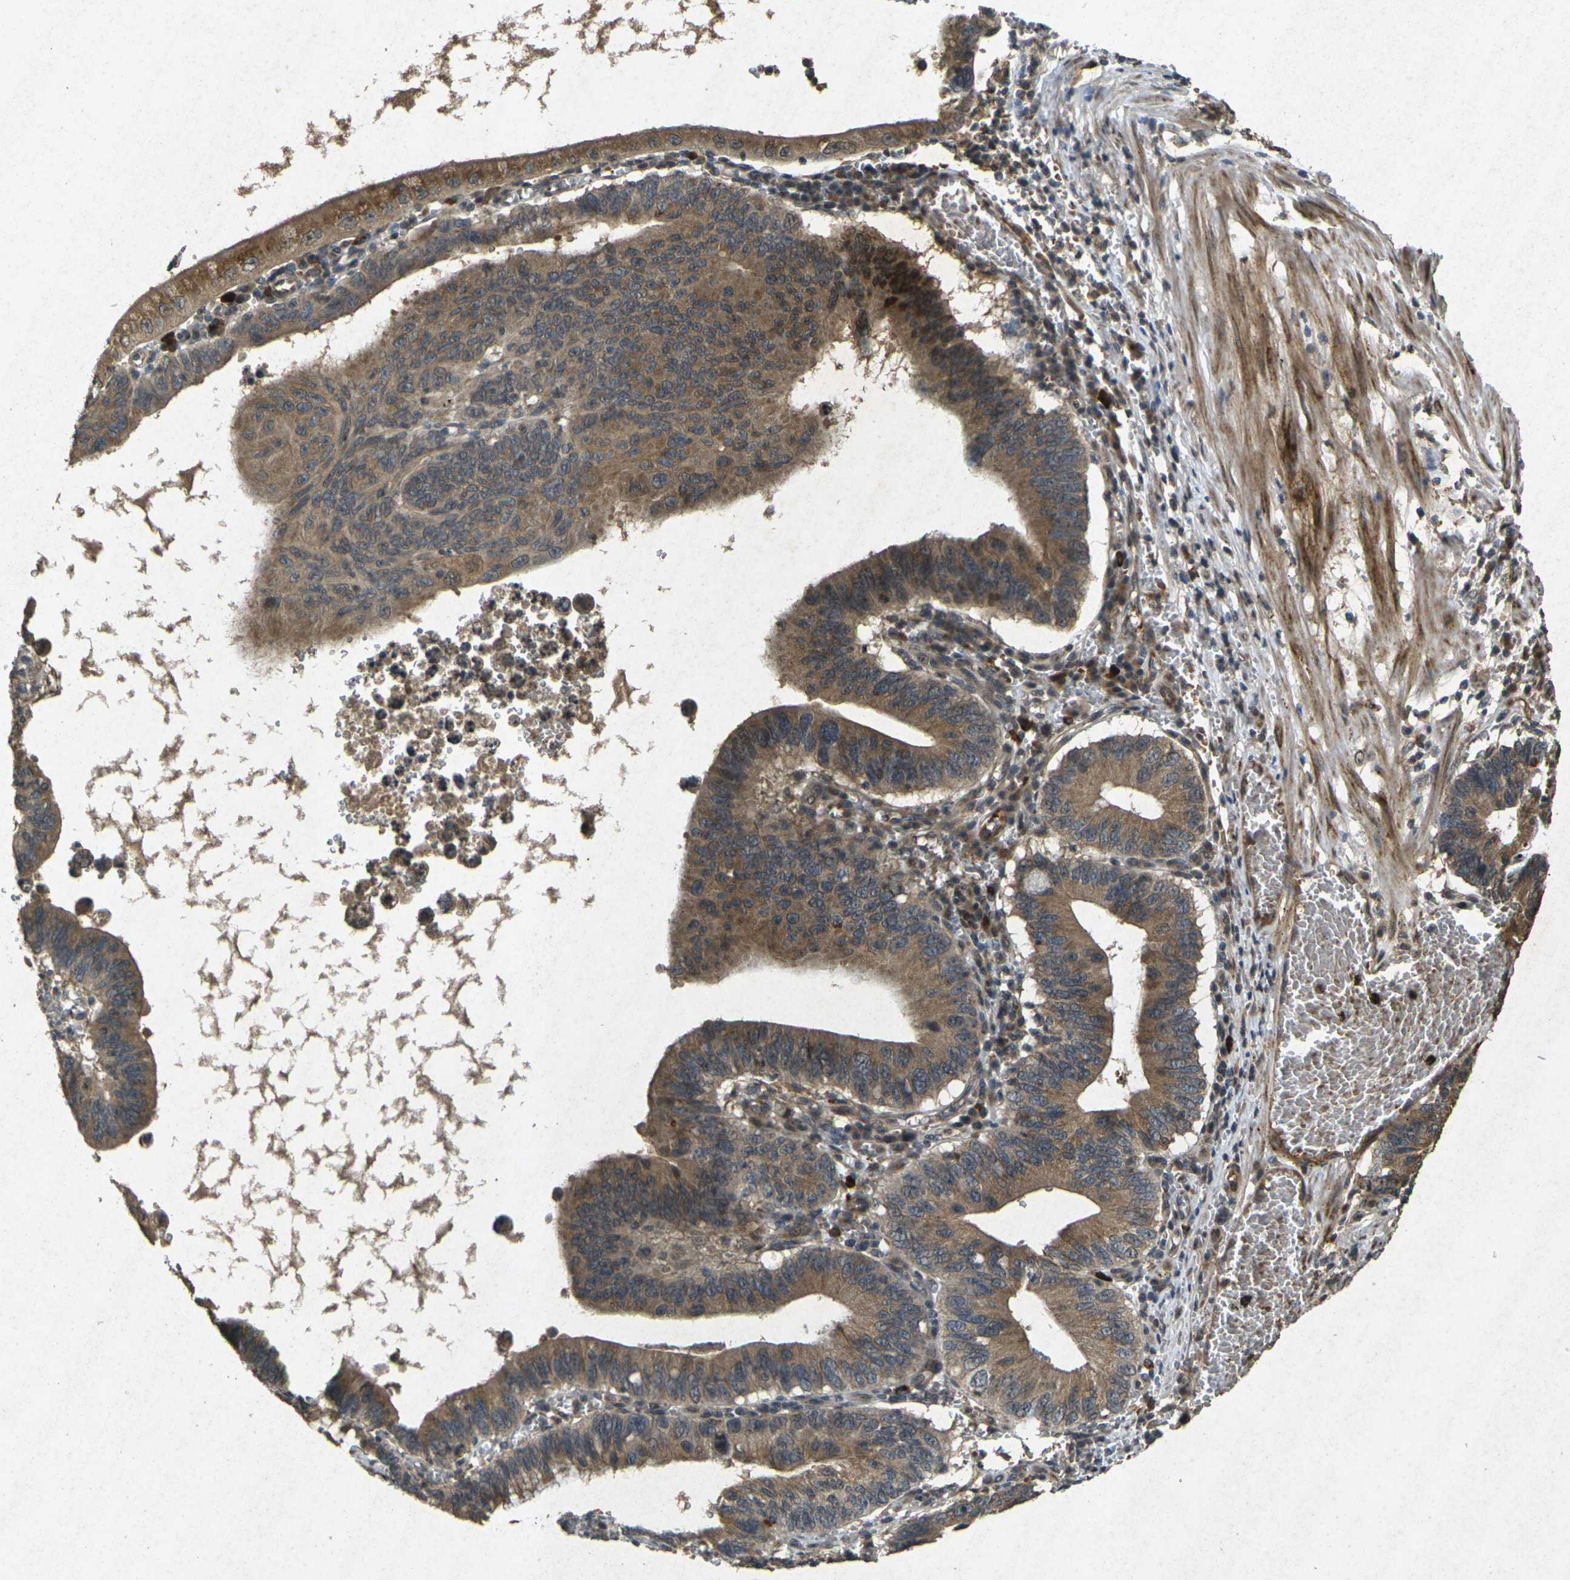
{"staining": {"intensity": "moderate", "quantity": ">75%", "location": "cytoplasmic/membranous"}, "tissue": "stomach cancer", "cell_type": "Tumor cells", "image_type": "cancer", "snomed": [{"axis": "morphology", "description": "Adenocarcinoma, NOS"}, {"axis": "topography", "description": "Stomach"}, {"axis": "topography", "description": "Gastric cardia"}], "caption": "Tumor cells demonstrate moderate cytoplasmic/membranous expression in approximately >75% of cells in adenocarcinoma (stomach). (DAB = brown stain, brightfield microscopy at high magnification).", "gene": "RGMA", "patient": {"sex": "male", "age": 59}}